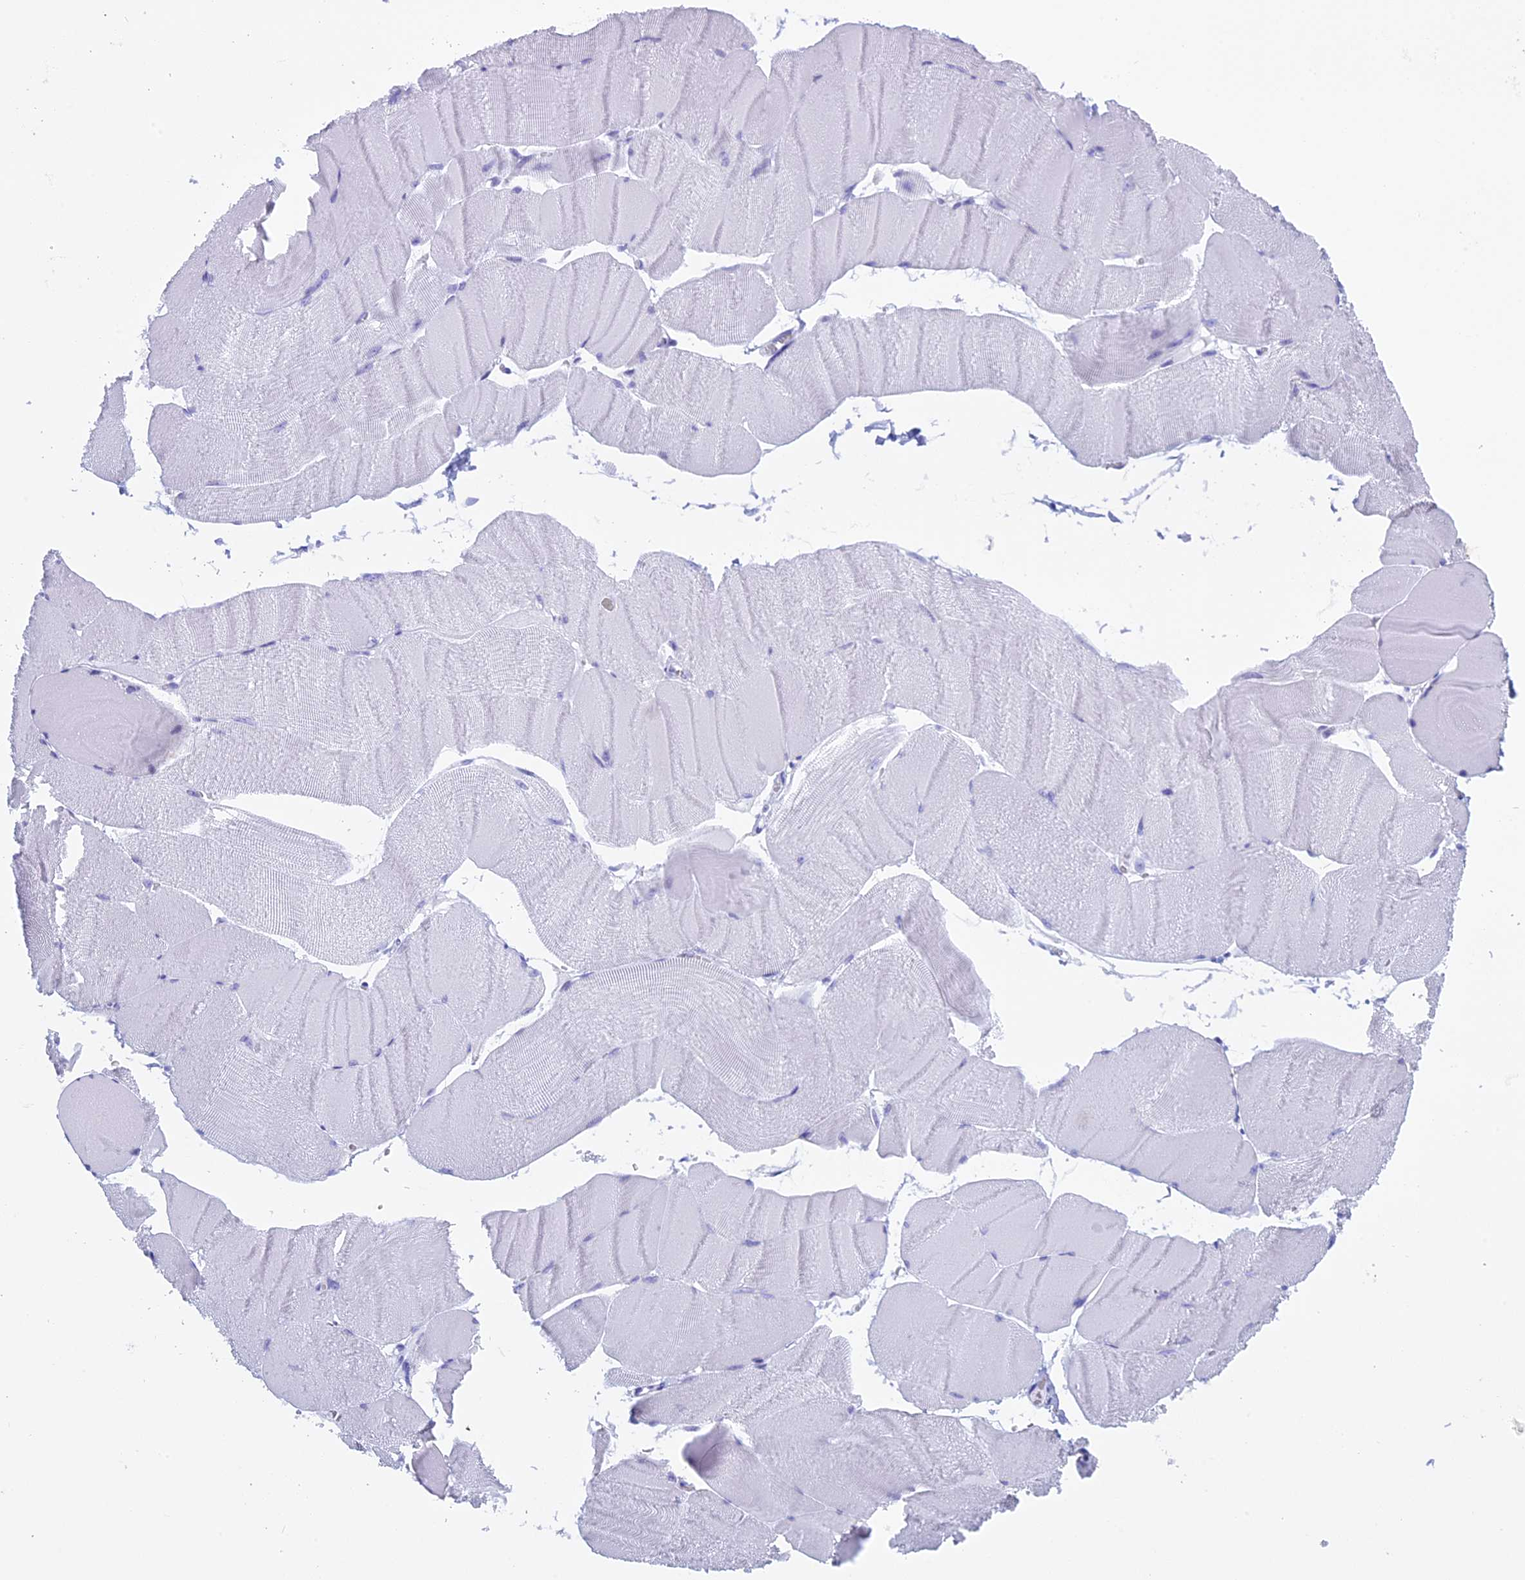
{"staining": {"intensity": "negative", "quantity": "none", "location": "none"}, "tissue": "skeletal muscle", "cell_type": "Myocytes", "image_type": "normal", "snomed": [{"axis": "morphology", "description": "Normal tissue, NOS"}, {"axis": "morphology", "description": "Basal cell carcinoma"}, {"axis": "topography", "description": "Skeletal muscle"}], "caption": "Skeletal muscle stained for a protein using IHC reveals no expression myocytes.", "gene": "KCTD21", "patient": {"sex": "female", "age": 64}}